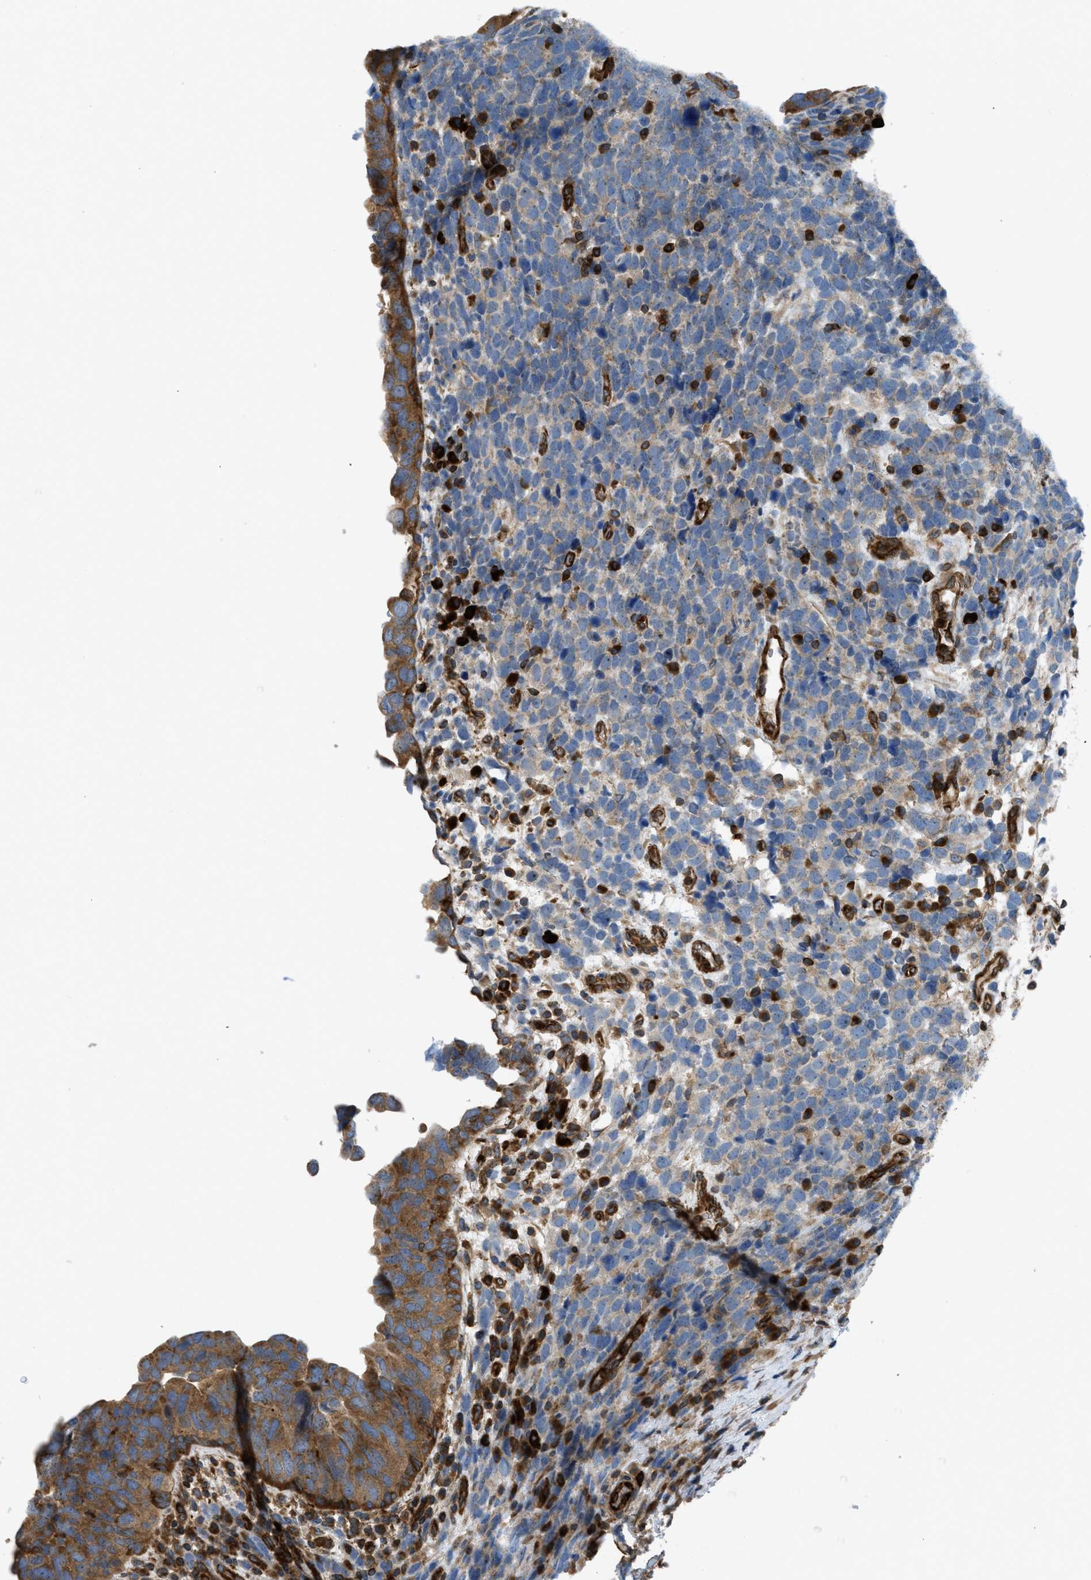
{"staining": {"intensity": "weak", "quantity": "25%-75%", "location": "cytoplasmic/membranous"}, "tissue": "urothelial cancer", "cell_type": "Tumor cells", "image_type": "cancer", "snomed": [{"axis": "morphology", "description": "Urothelial carcinoma, High grade"}, {"axis": "topography", "description": "Urinary bladder"}], "caption": "Urothelial carcinoma (high-grade) tissue demonstrates weak cytoplasmic/membranous staining in approximately 25%-75% of tumor cells, visualized by immunohistochemistry.", "gene": "ATP2A3", "patient": {"sex": "female", "age": 82}}